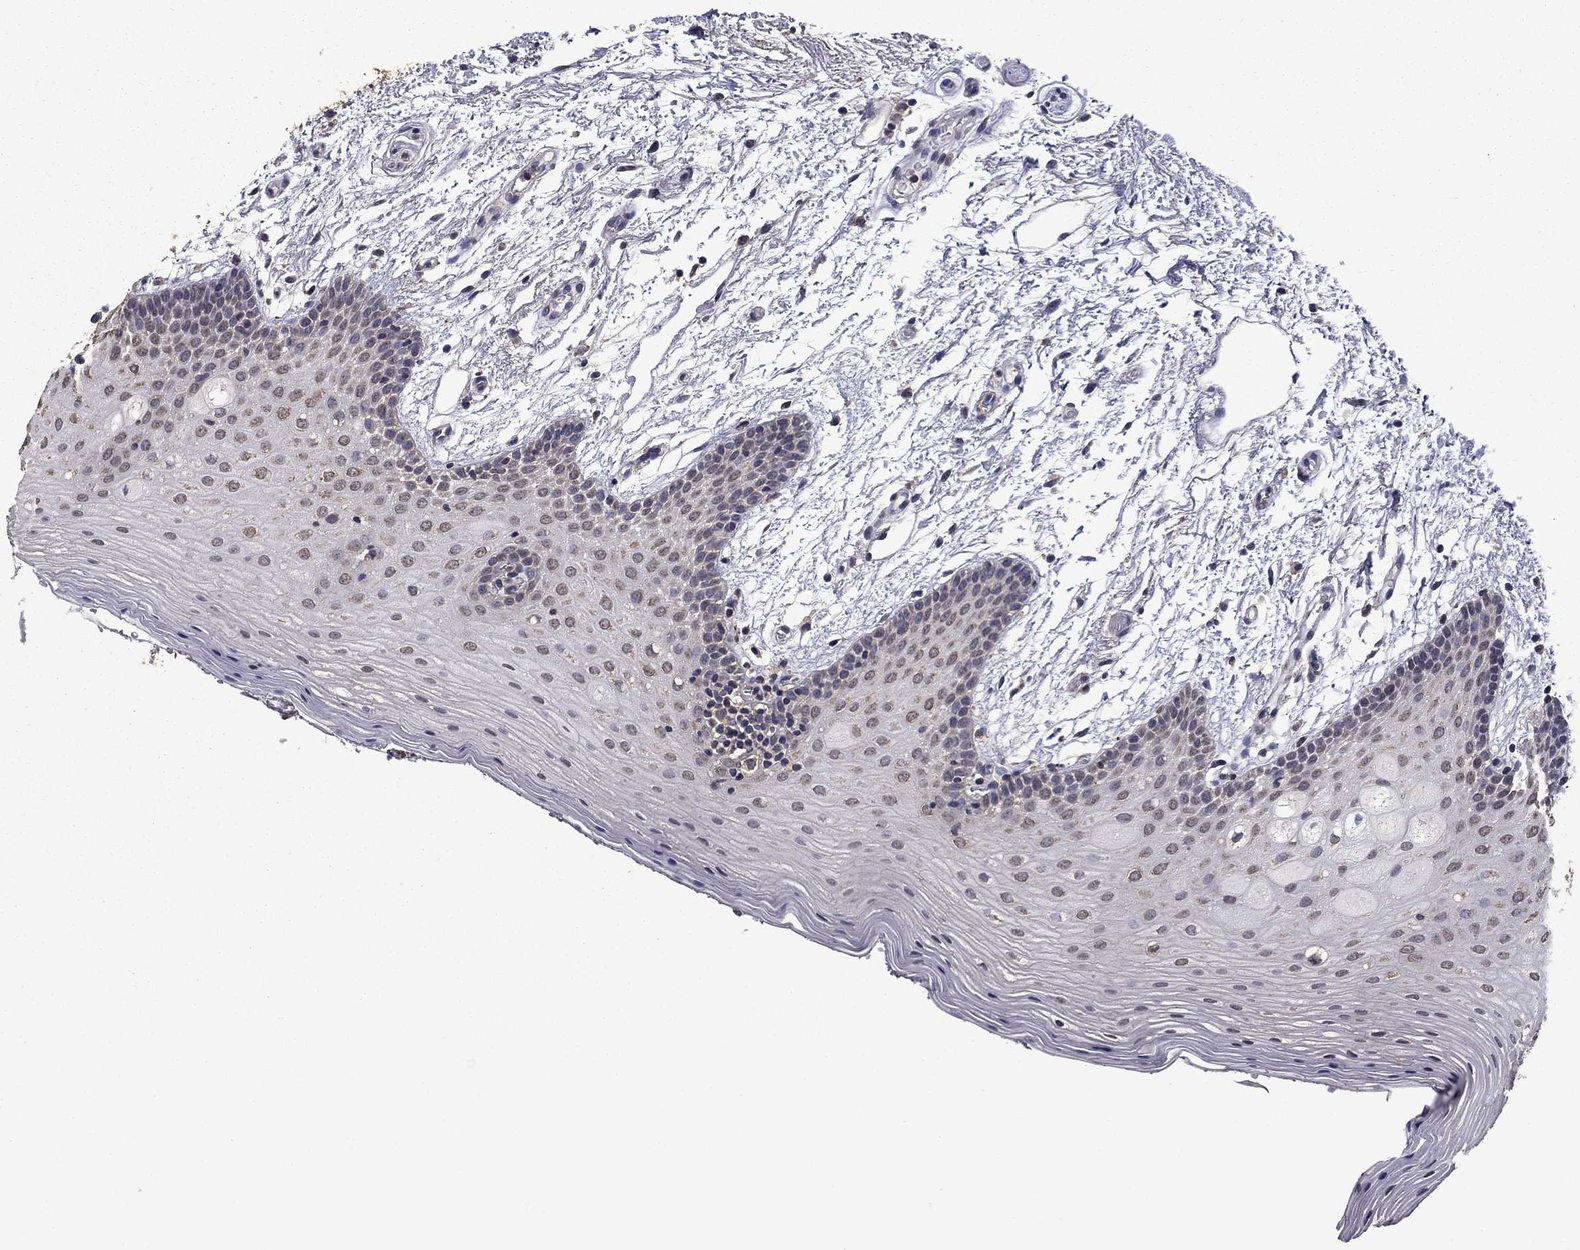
{"staining": {"intensity": "negative", "quantity": "none", "location": "none"}, "tissue": "oral mucosa", "cell_type": "Squamous epithelial cells", "image_type": "normal", "snomed": [{"axis": "morphology", "description": "Normal tissue, NOS"}, {"axis": "topography", "description": "Oral tissue"}, {"axis": "topography", "description": "Tounge, NOS"}], "caption": "This is an IHC photomicrograph of benign oral mucosa. There is no positivity in squamous epithelial cells.", "gene": "MFAP3L", "patient": {"sex": "female", "age": 86}}